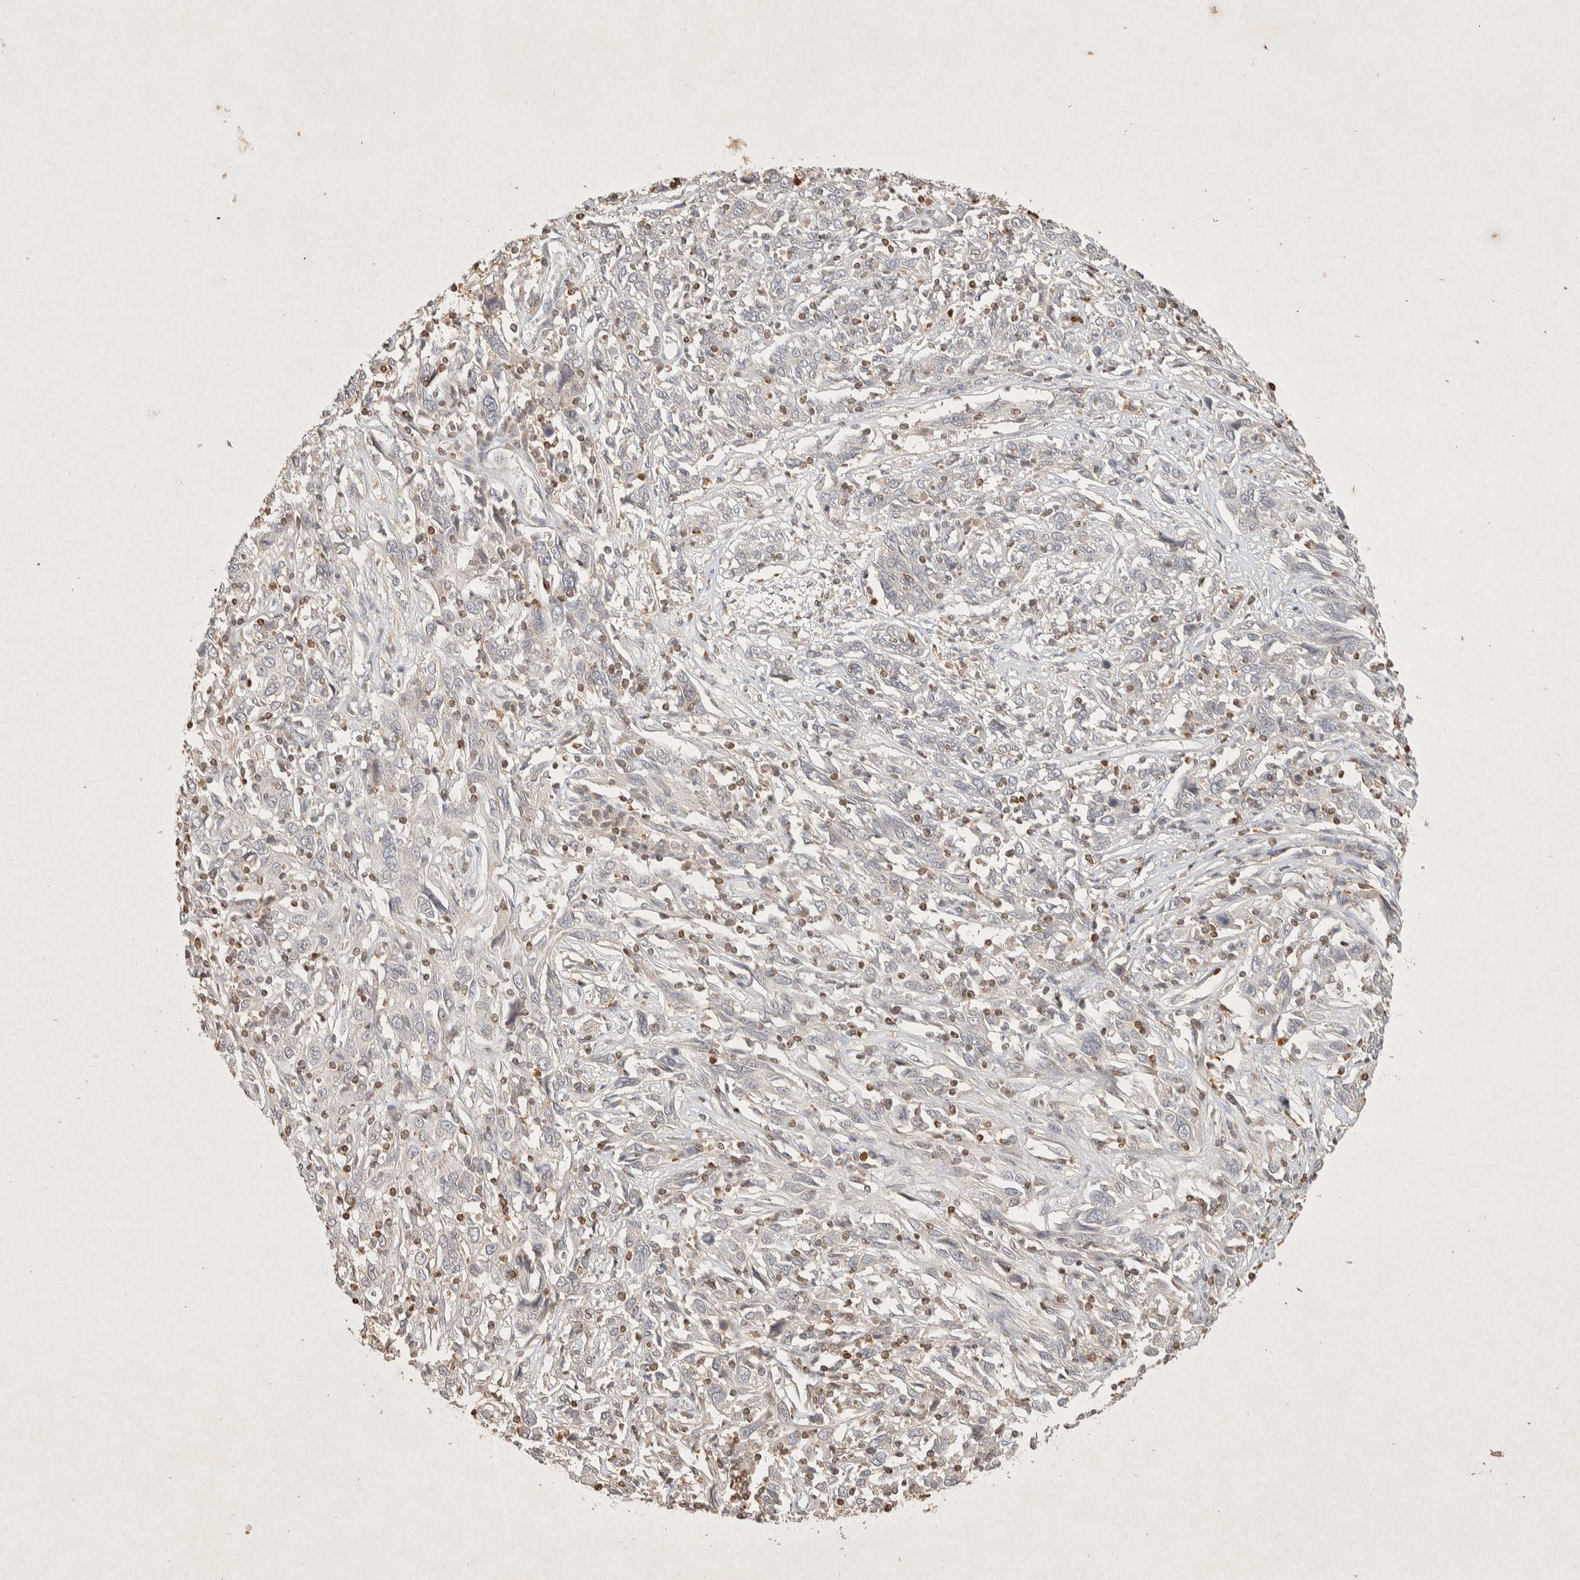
{"staining": {"intensity": "negative", "quantity": "none", "location": "none"}, "tissue": "cervical cancer", "cell_type": "Tumor cells", "image_type": "cancer", "snomed": [{"axis": "morphology", "description": "Squamous cell carcinoma, NOS"}, {"axis": "topography", "description": "Cervix"}], "caption": "High power microscopy image of an immunohistochemistry histopathology image of cervical squamous cell carcinoma, revealing no significant staining in tumor cells.", "gene": "RAC2", "patient": {"sex": "female", "age": 46}}